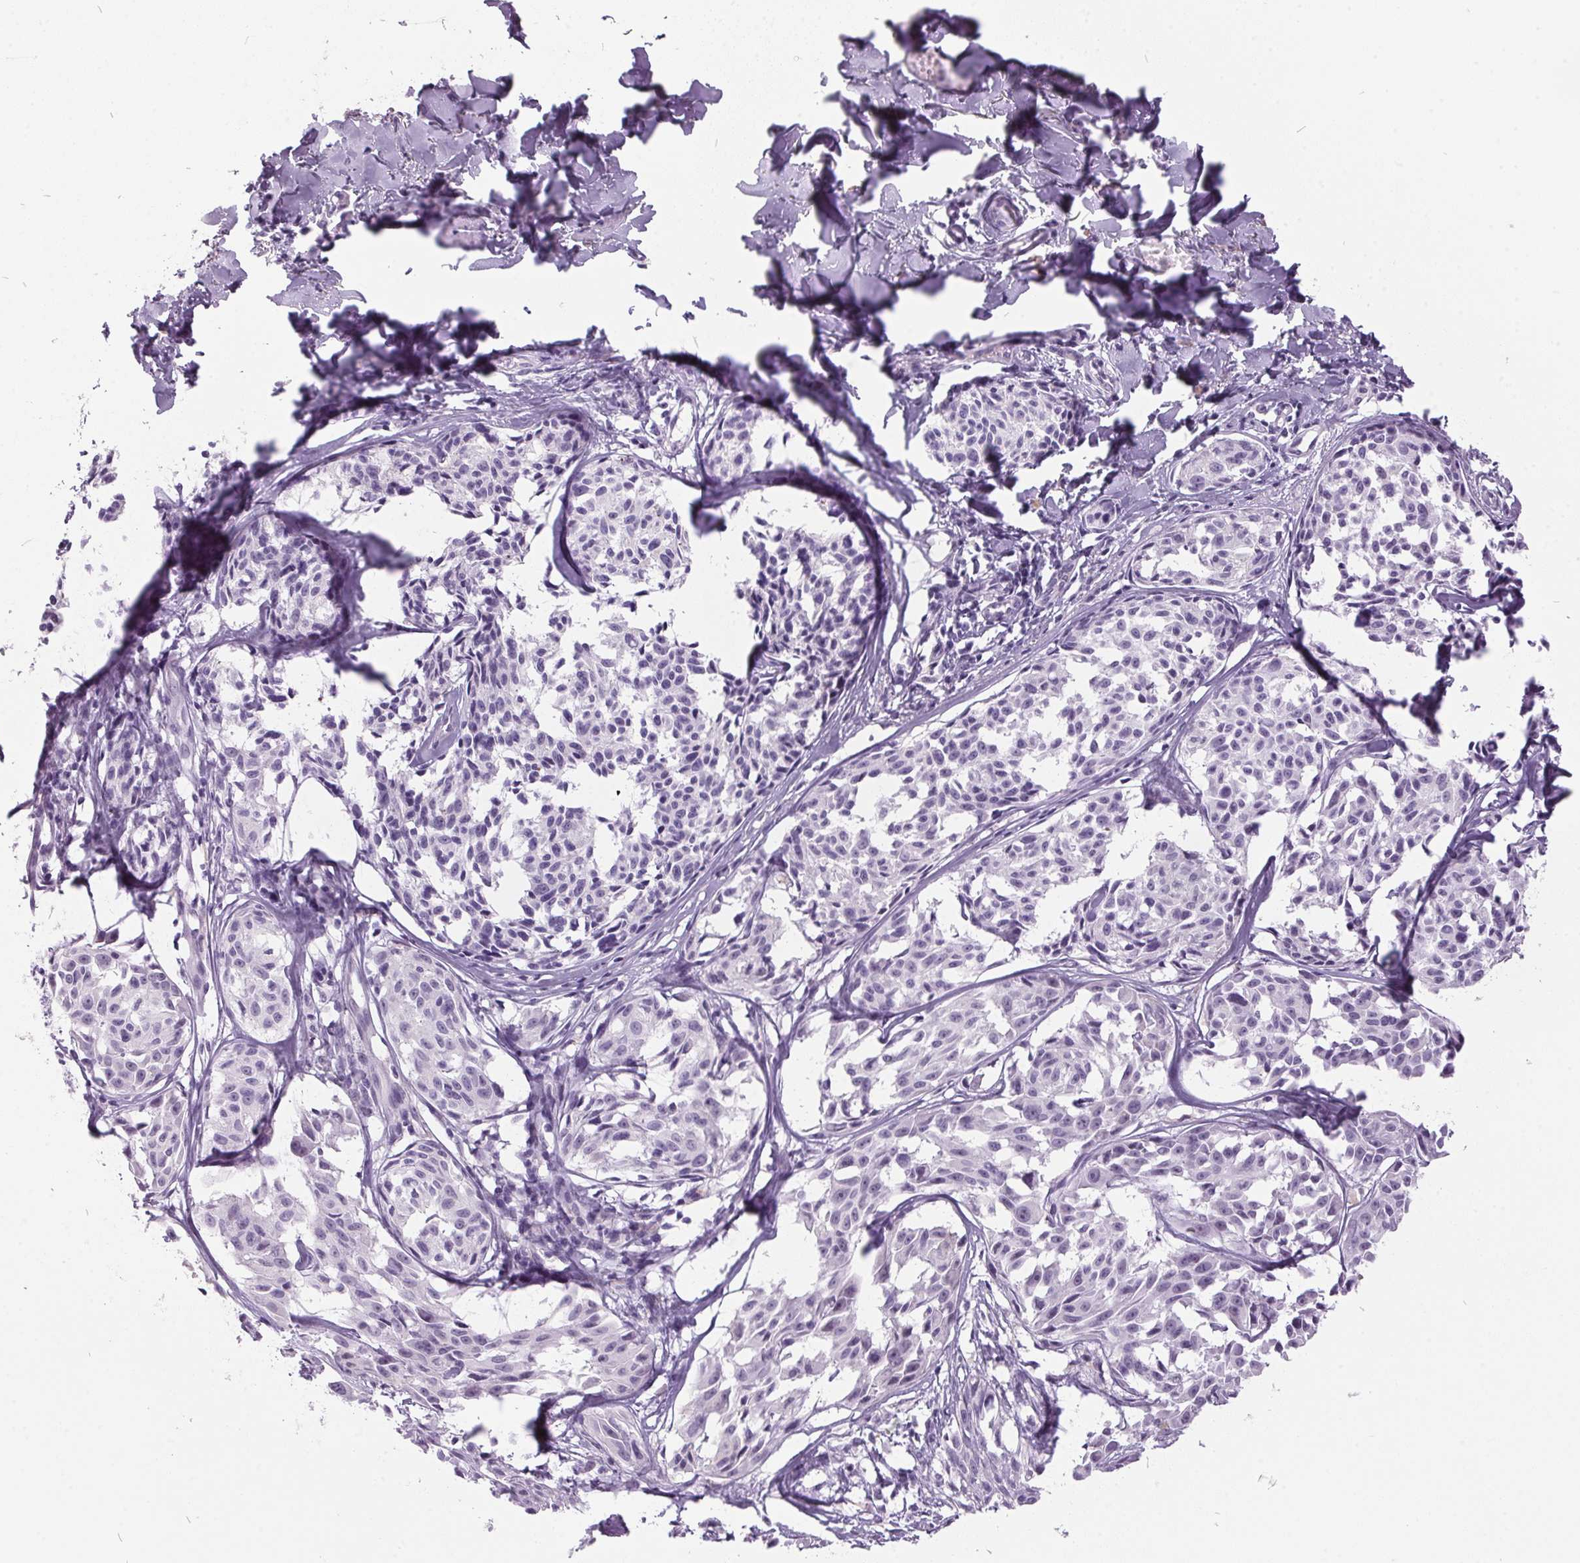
{"staining": {"intensity": "negative", "quantity": "none", "location": "none"}, "tissue": "melanoma", "cell_type": "Tumor cells", "image_type": "cancer", "snomed": [{"axis": "morphology", "description": "Malignant melanoma, NOS"}, {"axis": "topography", "description": "Skin"}], "caption": "Protein analysis of malignant melanoma exhibits no significant expression in tumor cells.", "gene": "ODAD2", "patient": {"sex": "male", "age": 51}}